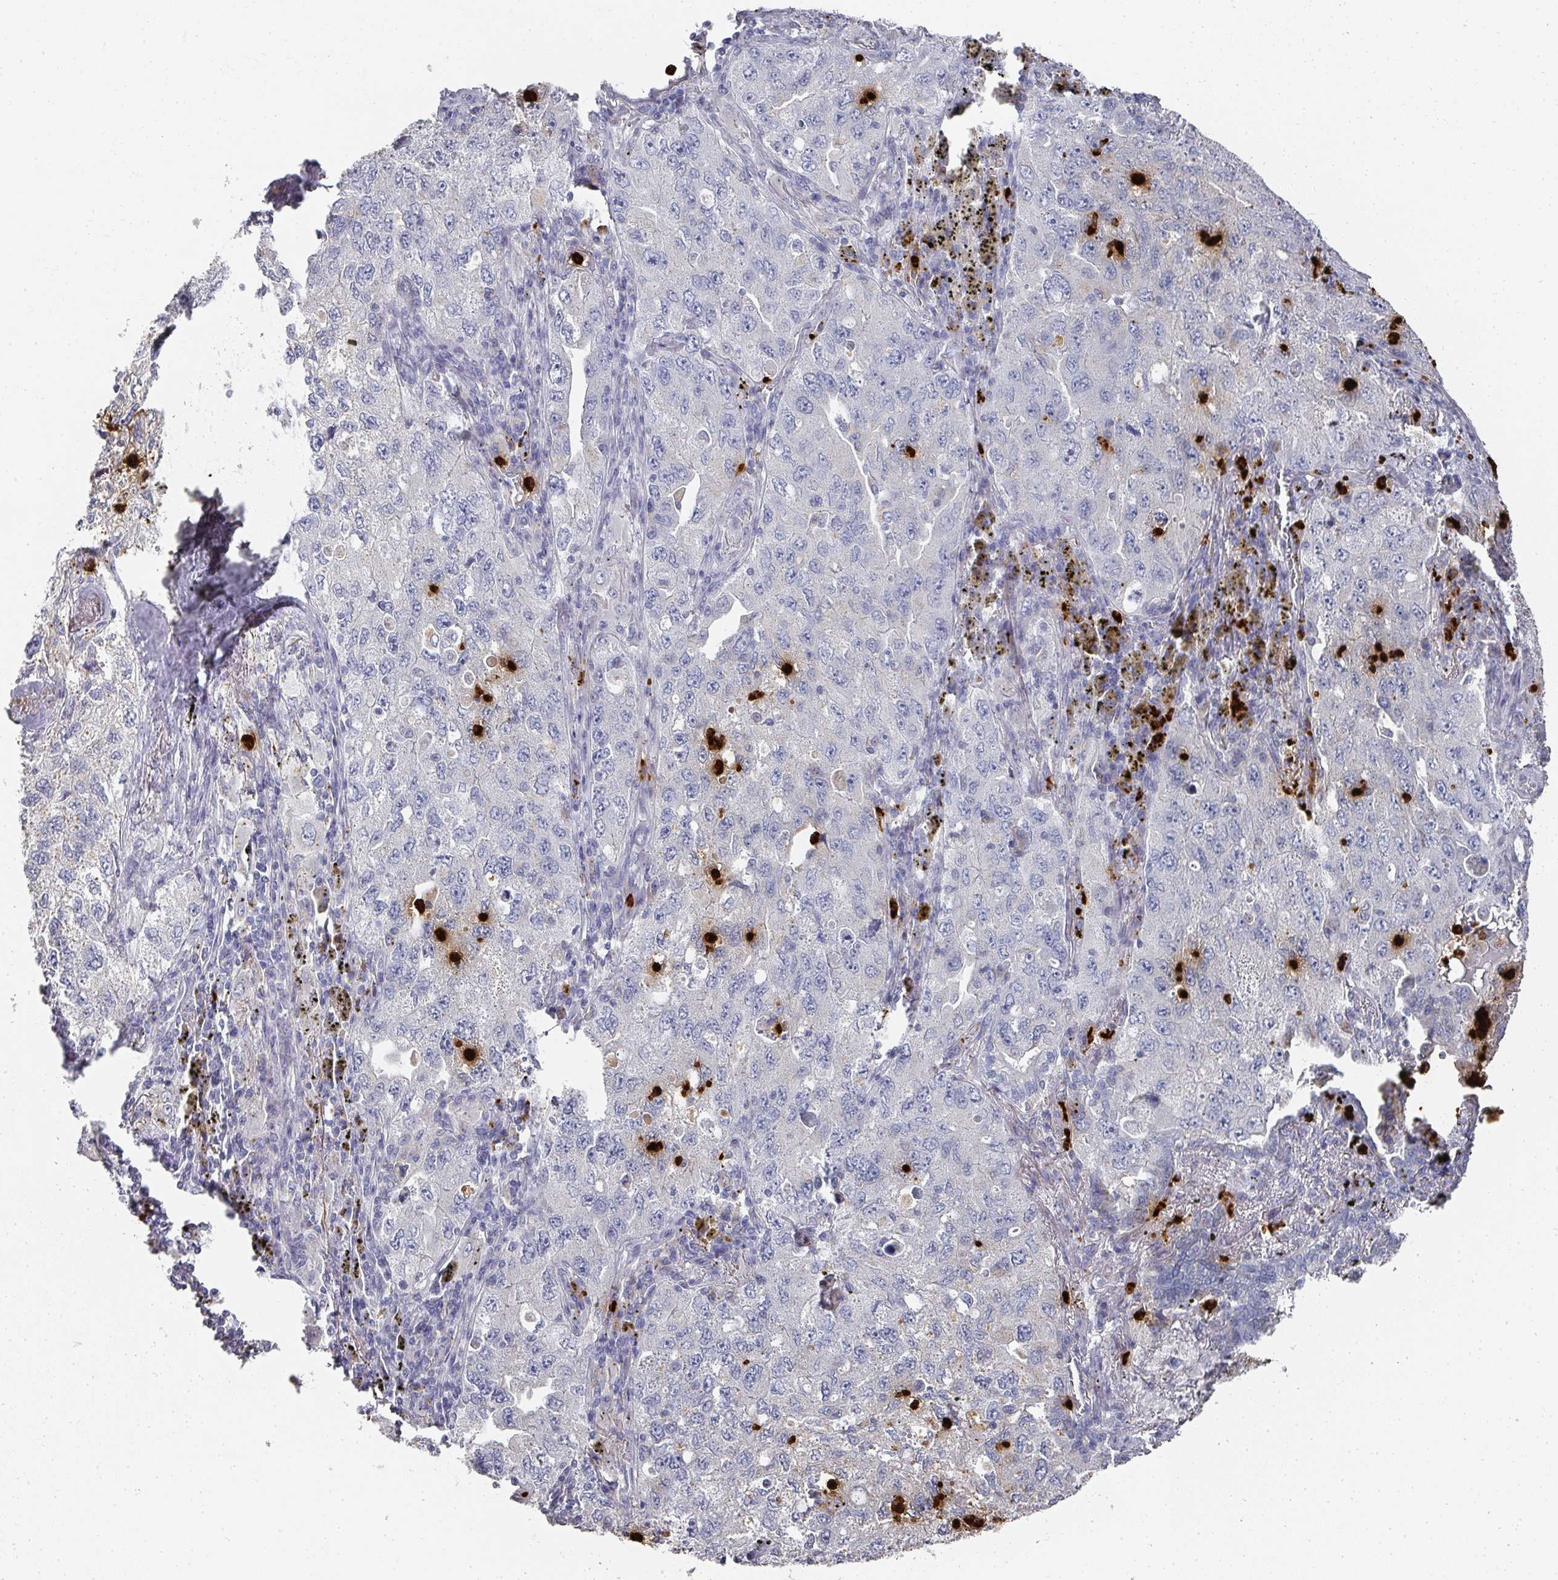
{"staining": {"intensity": "negative", "quantity": "none", "location": "none"}, "tissue": "lung cancer", "cell_type": "Tumor cells", "image_type": "cancer", "snomed": [{"axis": "morphology", "description": "Adenocarcinoma, NOS"}, {"axis": "topography", "description": "Lung"}], "caption": "Immunohistochemistry (IHC) image of neoplastic tissue: human lung cancer stained with DAB shows no significant protein positivity in tumor cells.", "gene": "CAMP", "patient": {"sex": "female", "age": 57}}